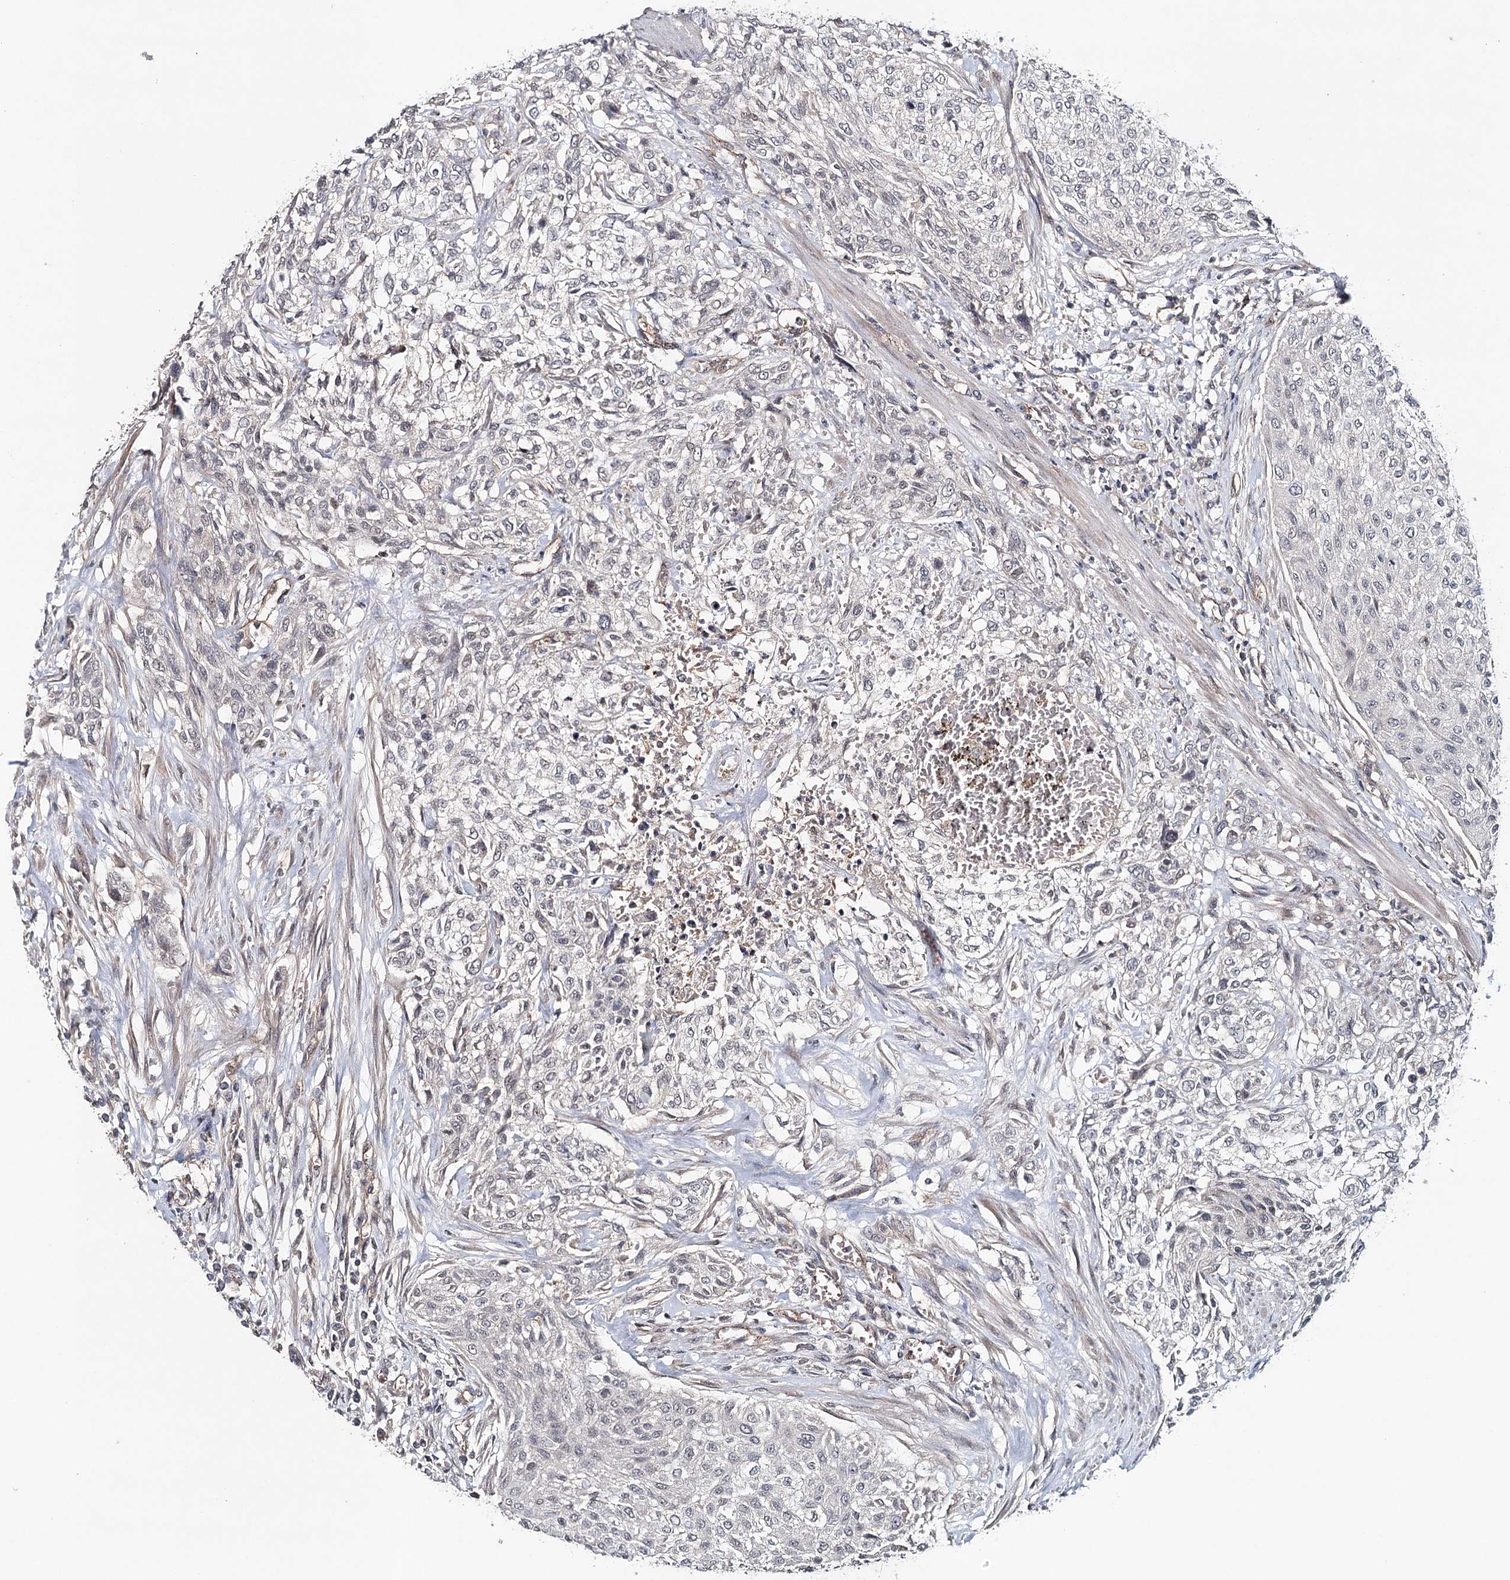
{"staining": {"intensity": "negative", "quantity": "none", "location": "none"}, "tissue": "urothelial cancer", "cell_type": "Tumor cells", "image_type": "cancer", "snomed": [{"axis": "morphology", "description": "Normal tissue, NOS"}, {"axis": "morphology", "description": "Urothelial carcinoma, NOS"}, {"axis": "topography", "description": "Urinary bladder"}, {"axis": "topography", "description": "Peripheral nerve tissue"}], "caption": "Immunohistochemistry (IHC) photomicrograph of human urothelial cancer stained for a protein (brown), which displays no expression in tumor cells.", "gene": "SYNPO", "patient": {"sex": "male", "age": 35}}